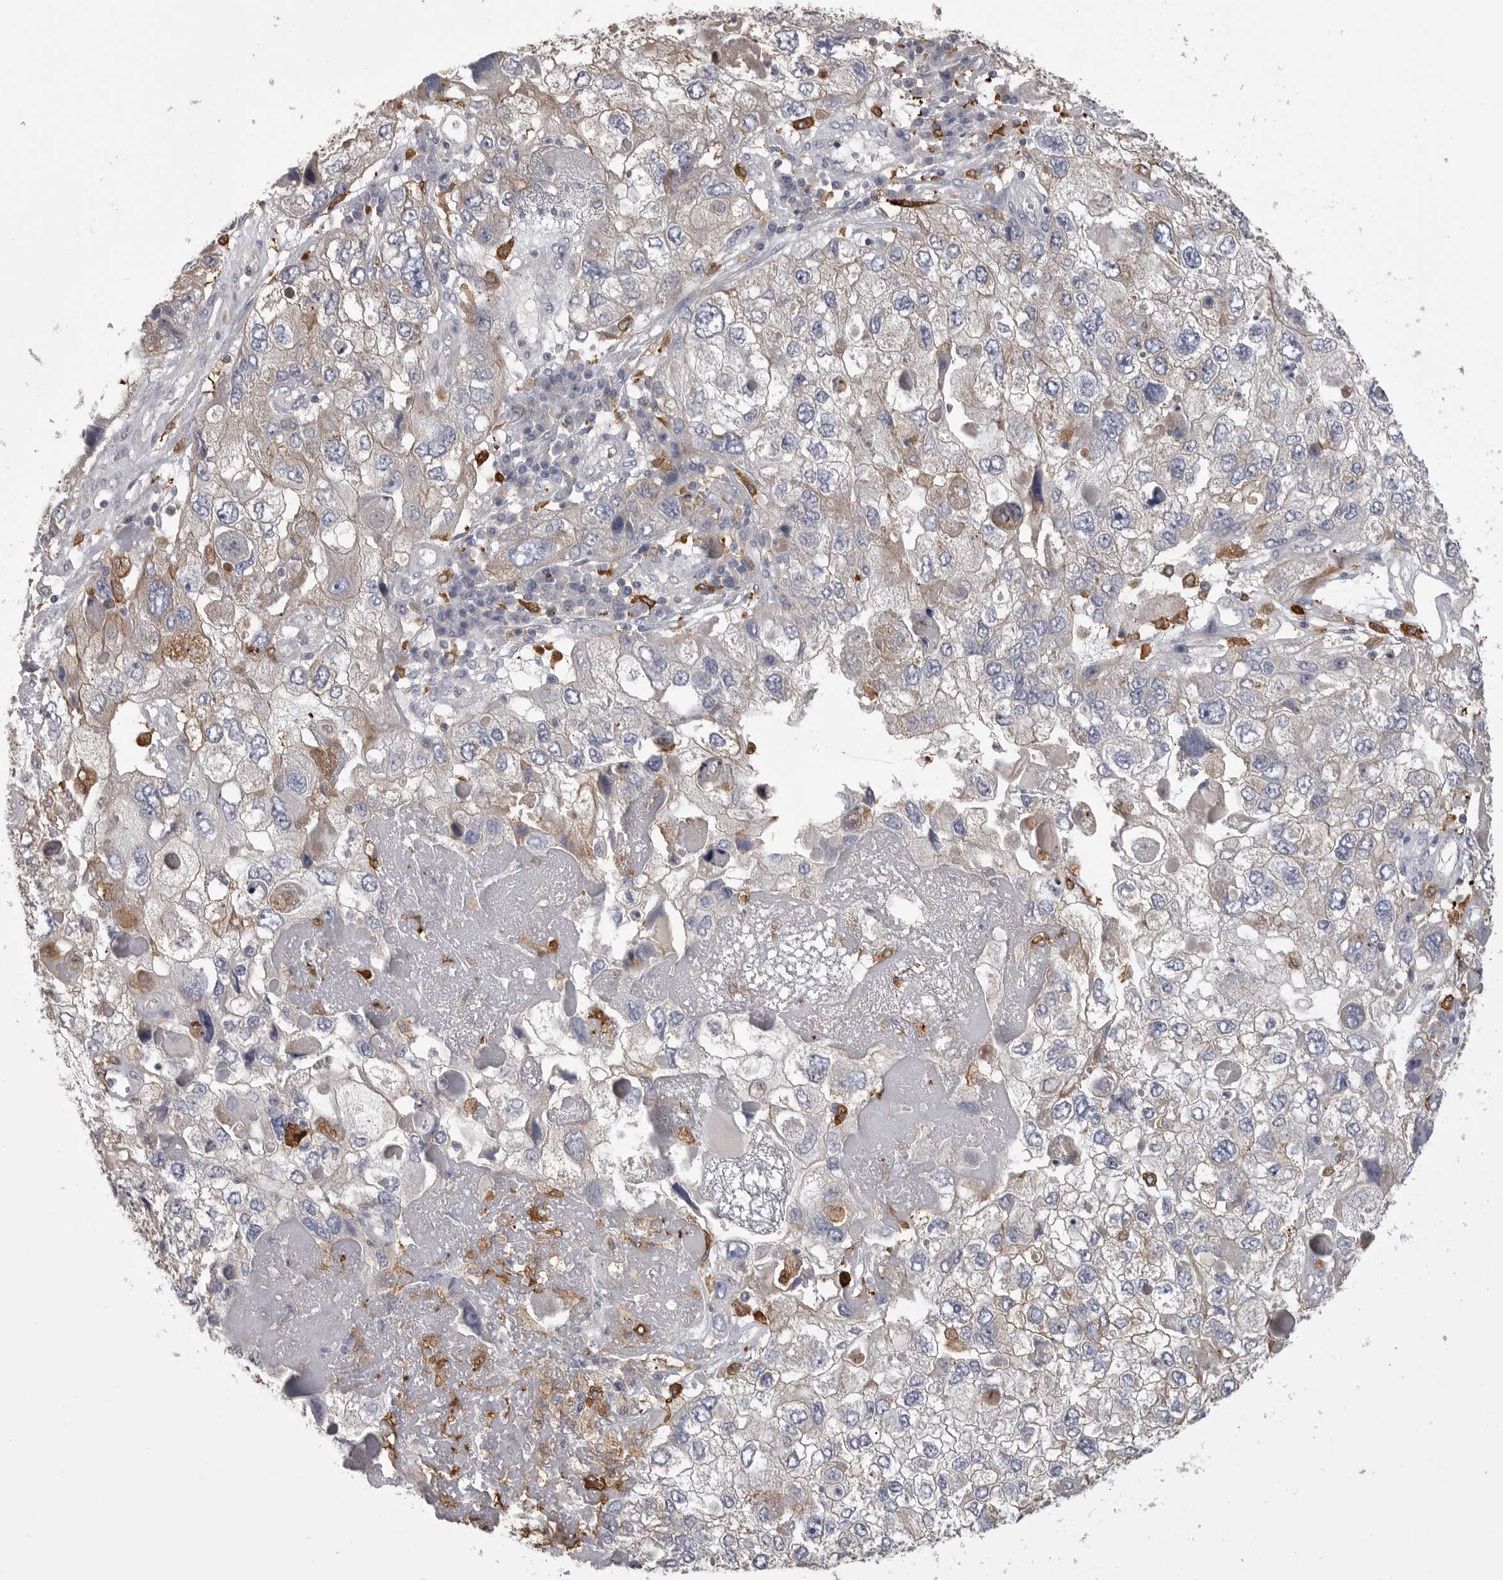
{"staining": {"intensity": "negative", "quantity": "none", "location": "none"}, "tissue": "endometrial cancer", "cell_type": "Tumor cells", "image_type": "cancer", "snomed": [{"axis": "morphology", "description": "Adenocarcinoma, NOS"}, {"axis": "topography", "description": "Endometrium"}], "caption": "Tumor cells show no significant protein positivity in endometrial cancer (adenocarcinoma).", "gene": "CMTM6", "patient": {"sex": "female", "age": 49}}